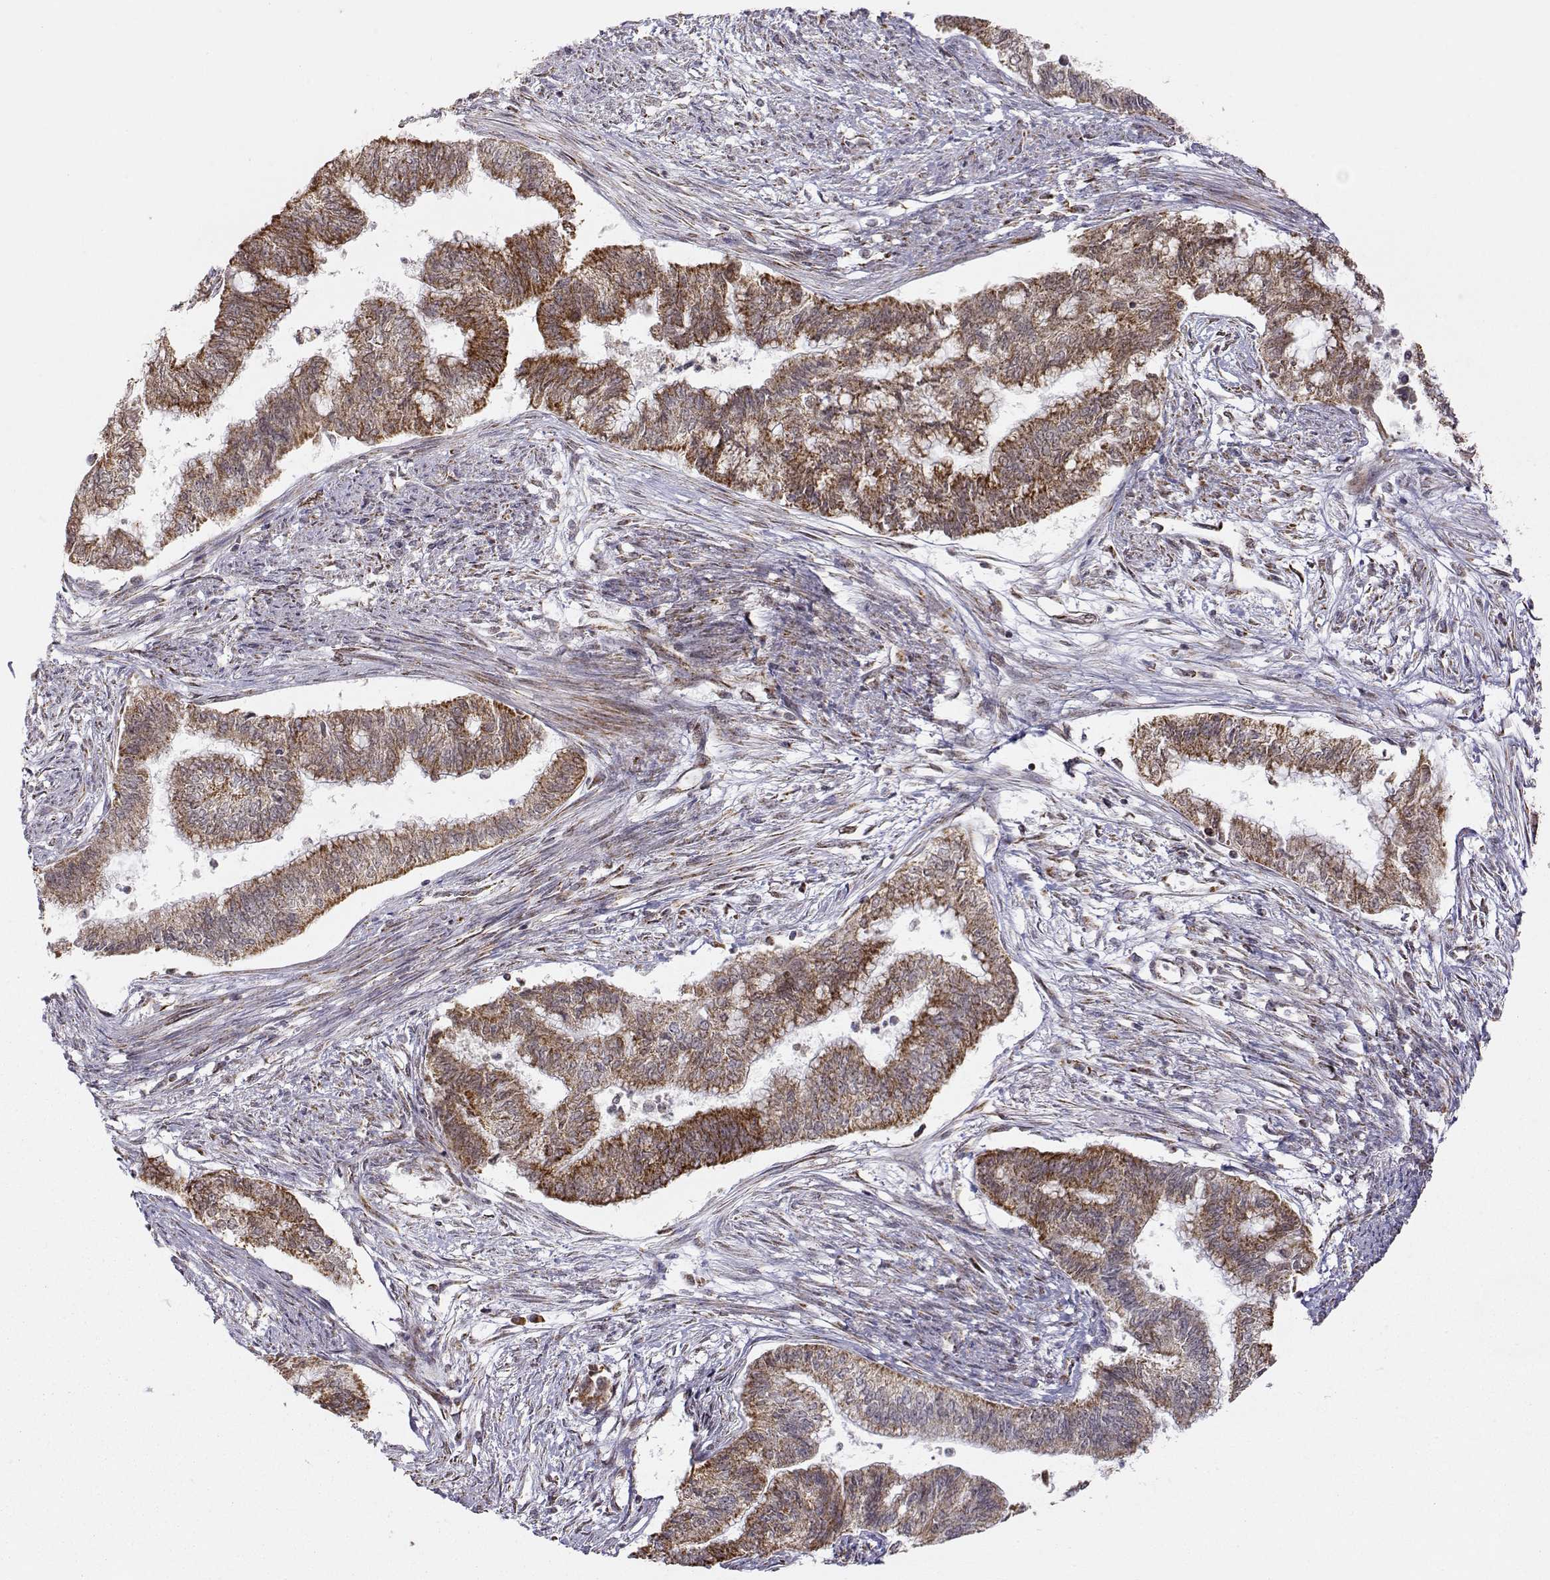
{"staining": {"intensity": "strong", "quantity": ">75%", "location": "cytoplasmic/membranous"}, "tissue": "endometrial cancer", "cell_type": "Tumor cells", "image_type": "cancer", "snomed": [{"axis": "morphology", "description": "Adenocarcinoma, NOS"}, {"axis": "topography", "description": "Endometrium"}], "caption": "Protein staining shows strong cytoplasmic/membranous expression in approximately >75% of tumor cells in adenocarcinoma (endometrial).", "gene": "EXOG", "patient": {"sex": "female", "age": 65}}